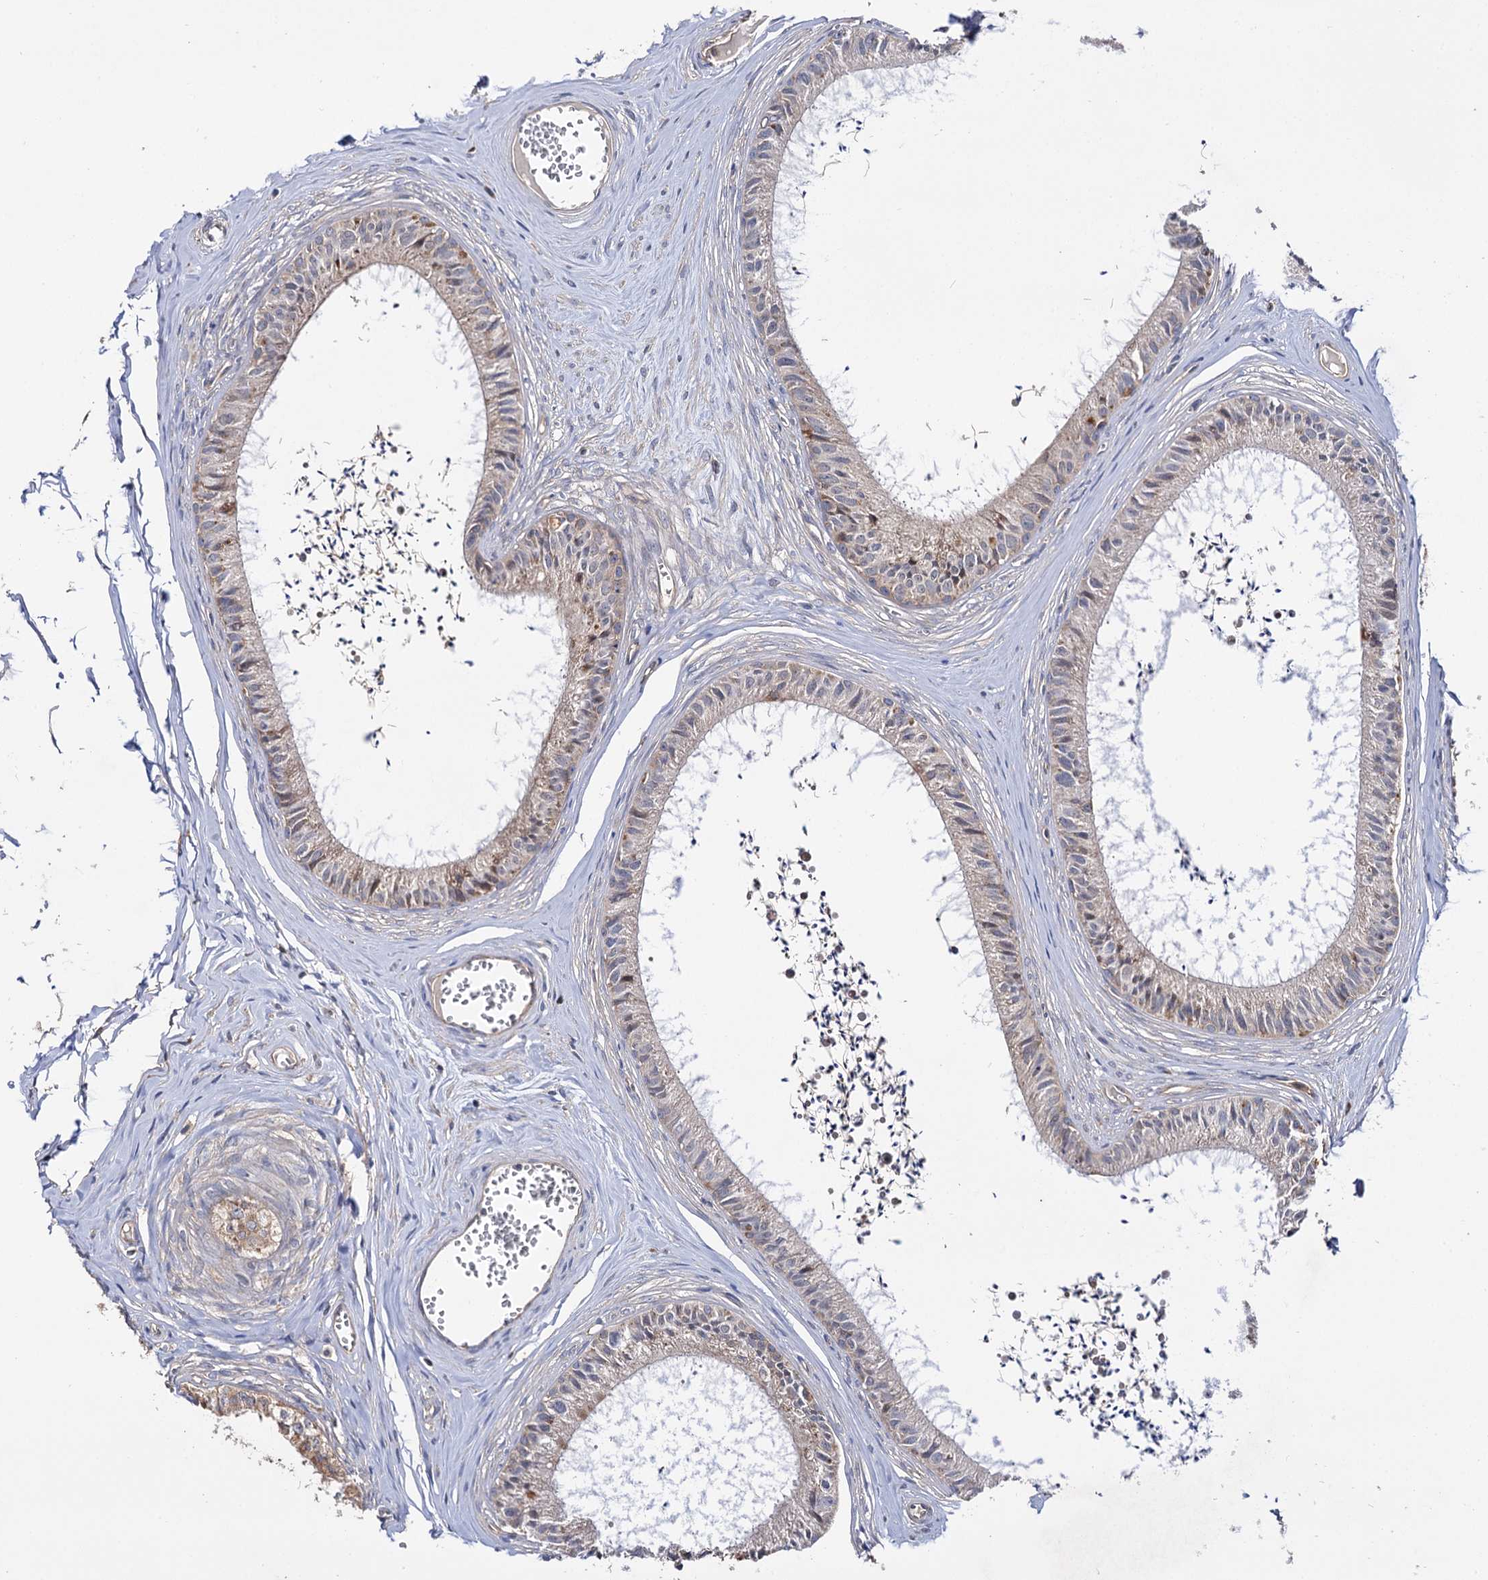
{"staining": {"intensity": "weak", "quantity": "25%-75%", "location": "cytoplasmic/membranous"}, "tissue": "epididymis", "cell_type": "Glandular cells", "image_type": "normal", "snomed": [{"axis": "morphology", "description": "Normal tissue, NOS"}, {"axis": "topography", "description": "Epididymis"}], "caption": "Immunohistochemical staining of unremarkable epididymis demonstrates low levels of weak cytoplasmic/membranous positivity in about 25%-75% of glandular cells.", "gene": "IDI1", "patient": {"sex": "male", "age": 36}}